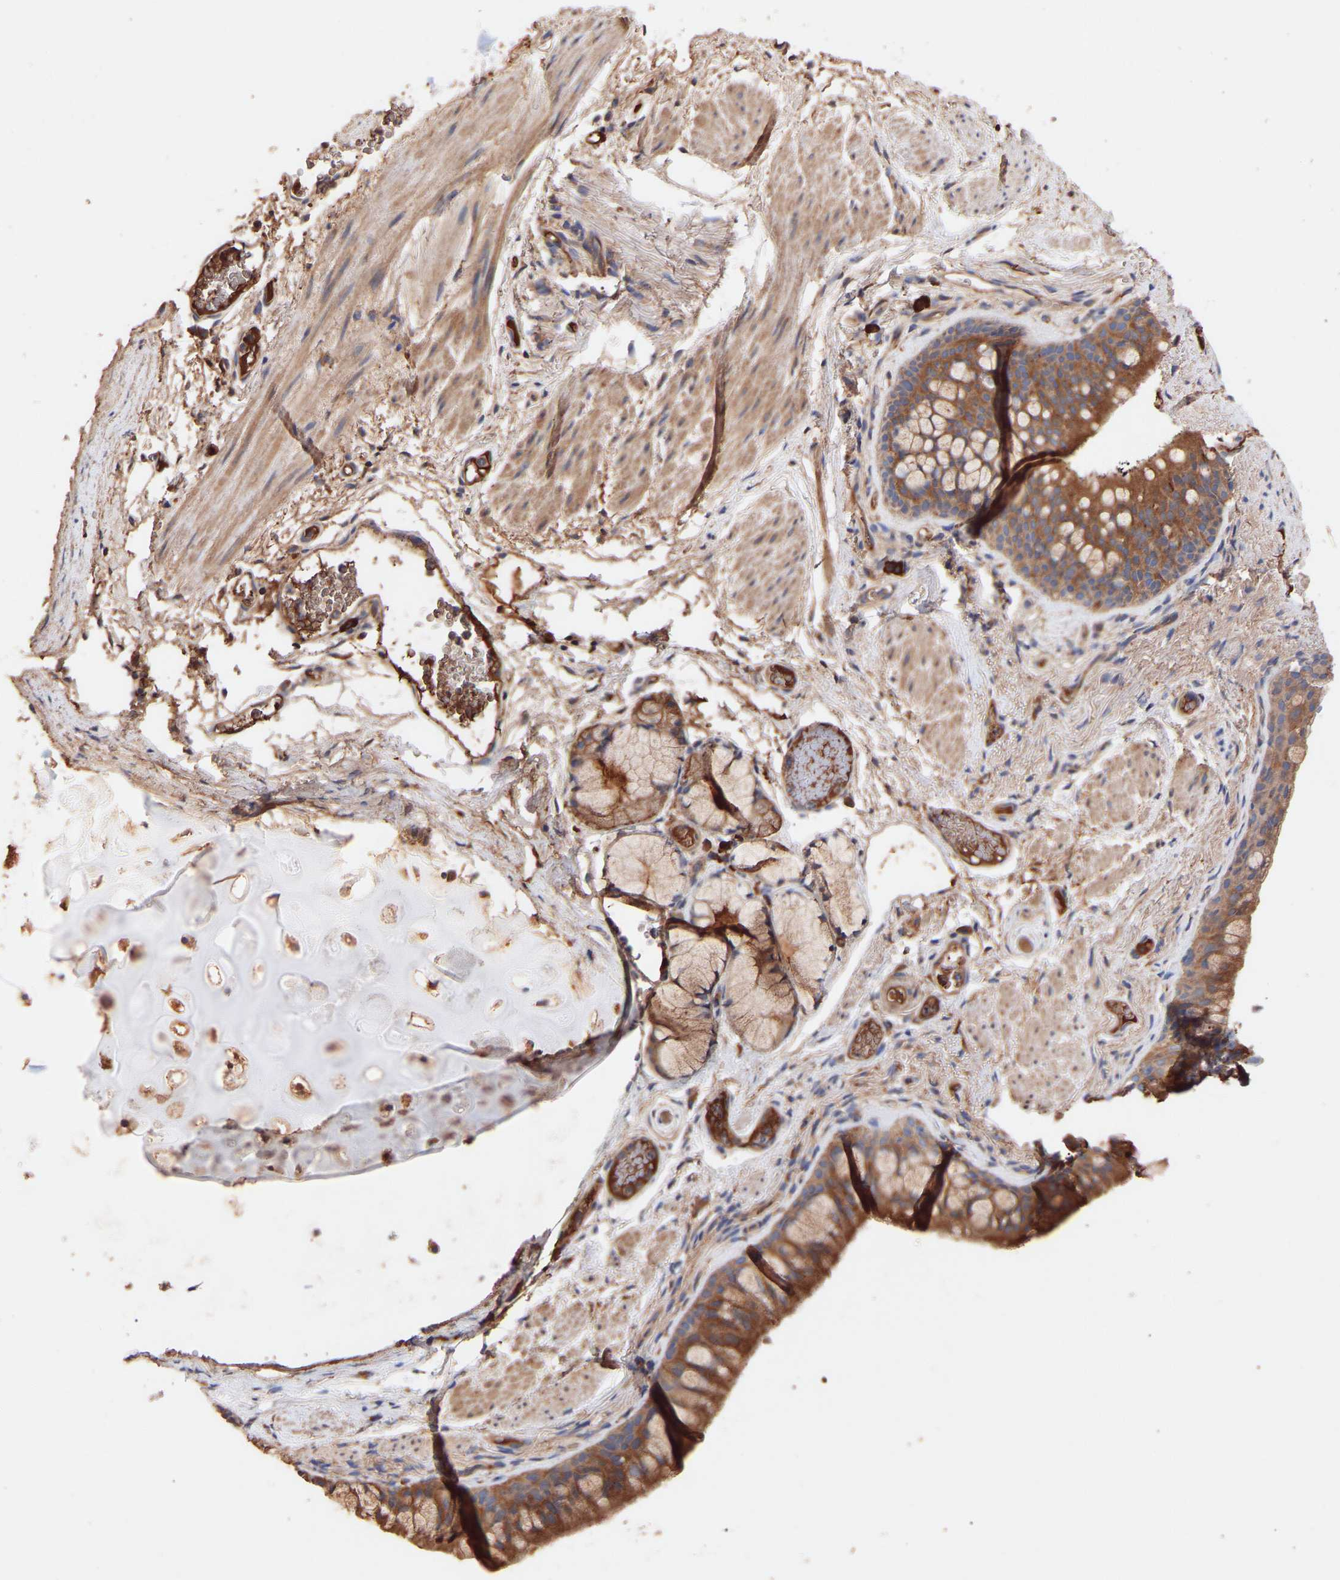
{"staining": {"intensity": "moderate", "quantity": ">75%", "location": "cytoplasmic/membranous"}, "tissue": "bronchus", "cell_type": "Respiratory epithelial cells", "image_type": "normal", "snomed": [{"axis": "morphology", "description": "Normal tissue, NOS"}, {"axis": "topography", "description": "Cartilage tissue"}, {"axis": "topography", "description": "Bronchus"}], "caption": "Immunohistochemical staining of benign human bronchus demonstrates medium levels of moderate cytoplasmic/membranous staining in approximately >75% of respiratory epithelial cells.", "gene": "TMEM268", "patient": {"sex": "female", "age": 53}}